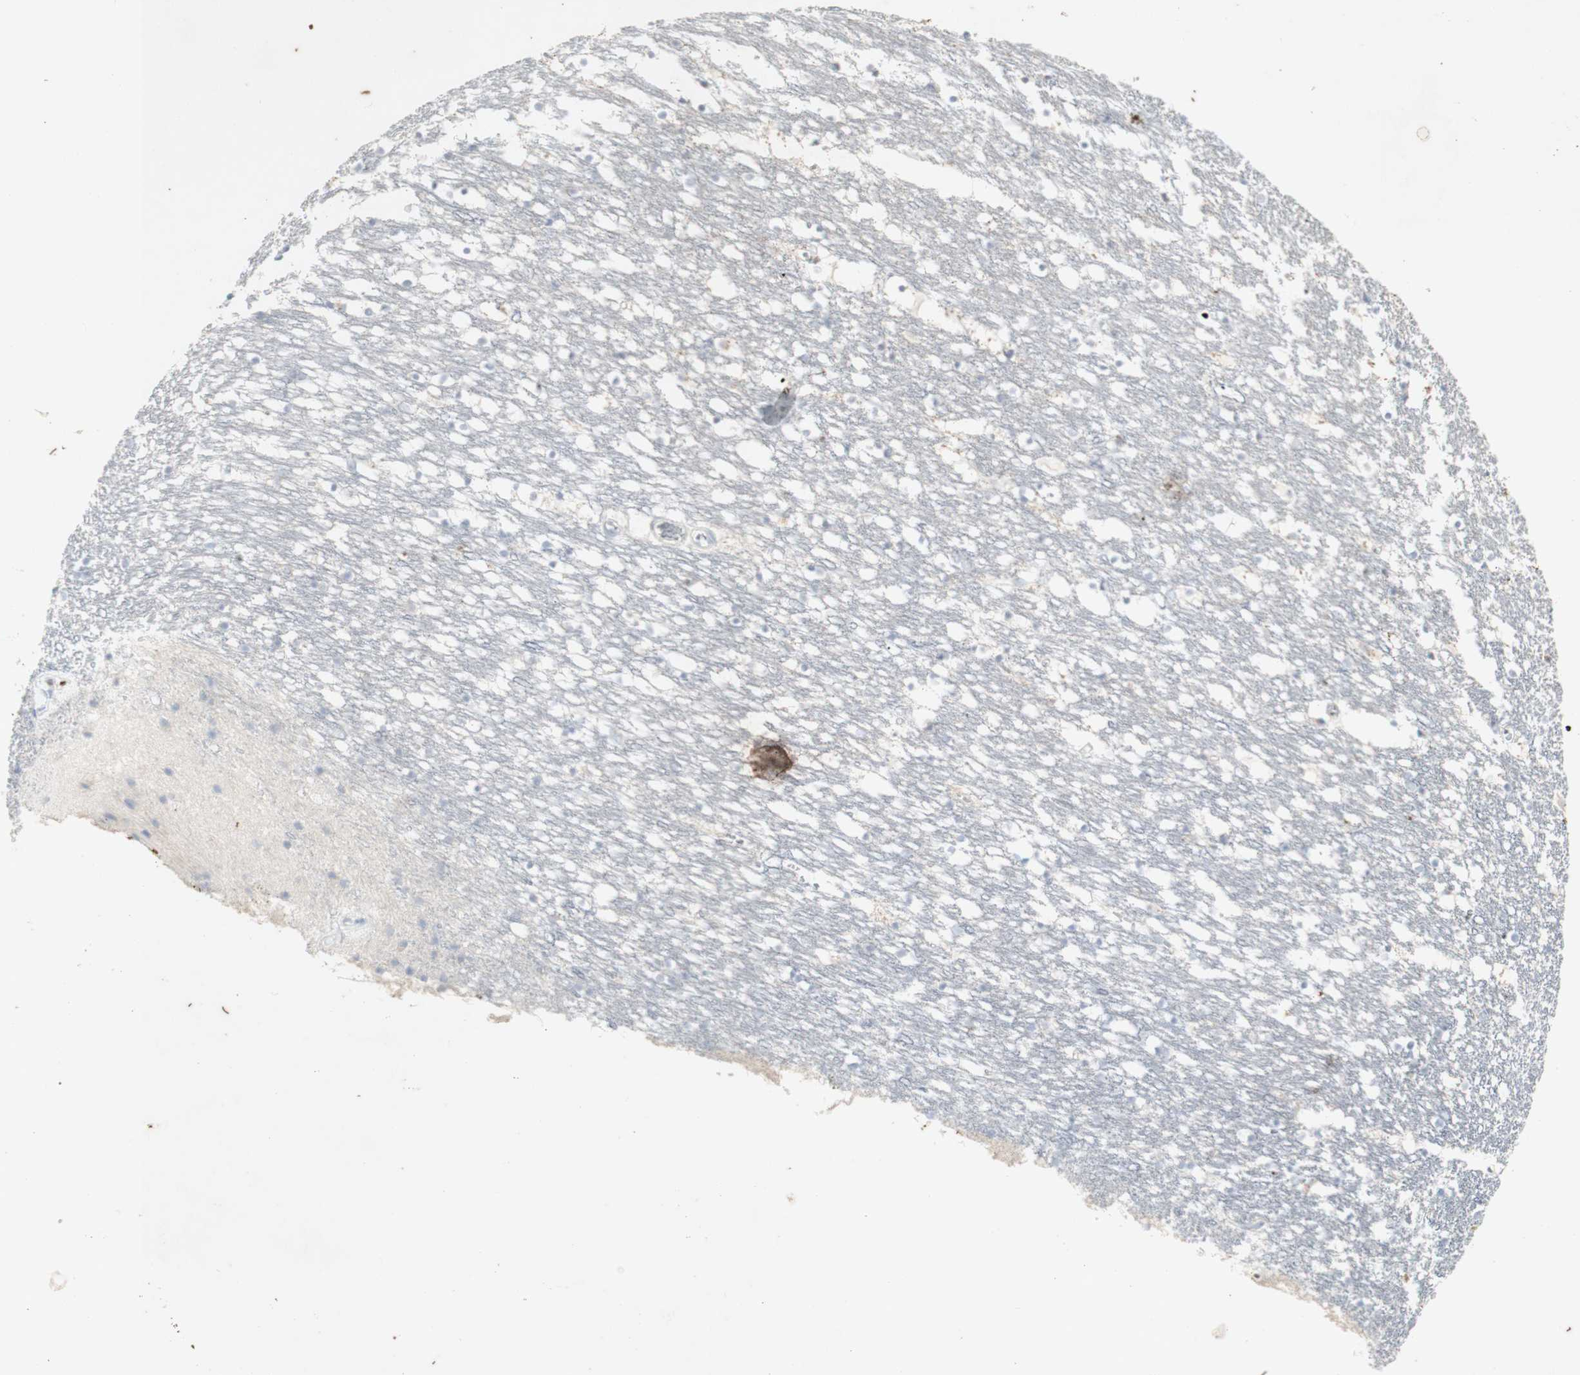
{"staining": {"intensity": "negative", "quantity": "none", "location": "none"}, "tissue": "caudate", "cell_type": "Glial cells", "image_type": "normal", "snomed": [{"axis": "morphology", "description": "Normal tissue, NOS"}, {"axis": "topography", "description": "Lateral ventricle wall"}], "caption": "The immunohistochemistry (IHC) micrograph has no significant expression in glial cells of caudate.", "gene": "INS", "patient": {"sex": "male", "age": 45}}